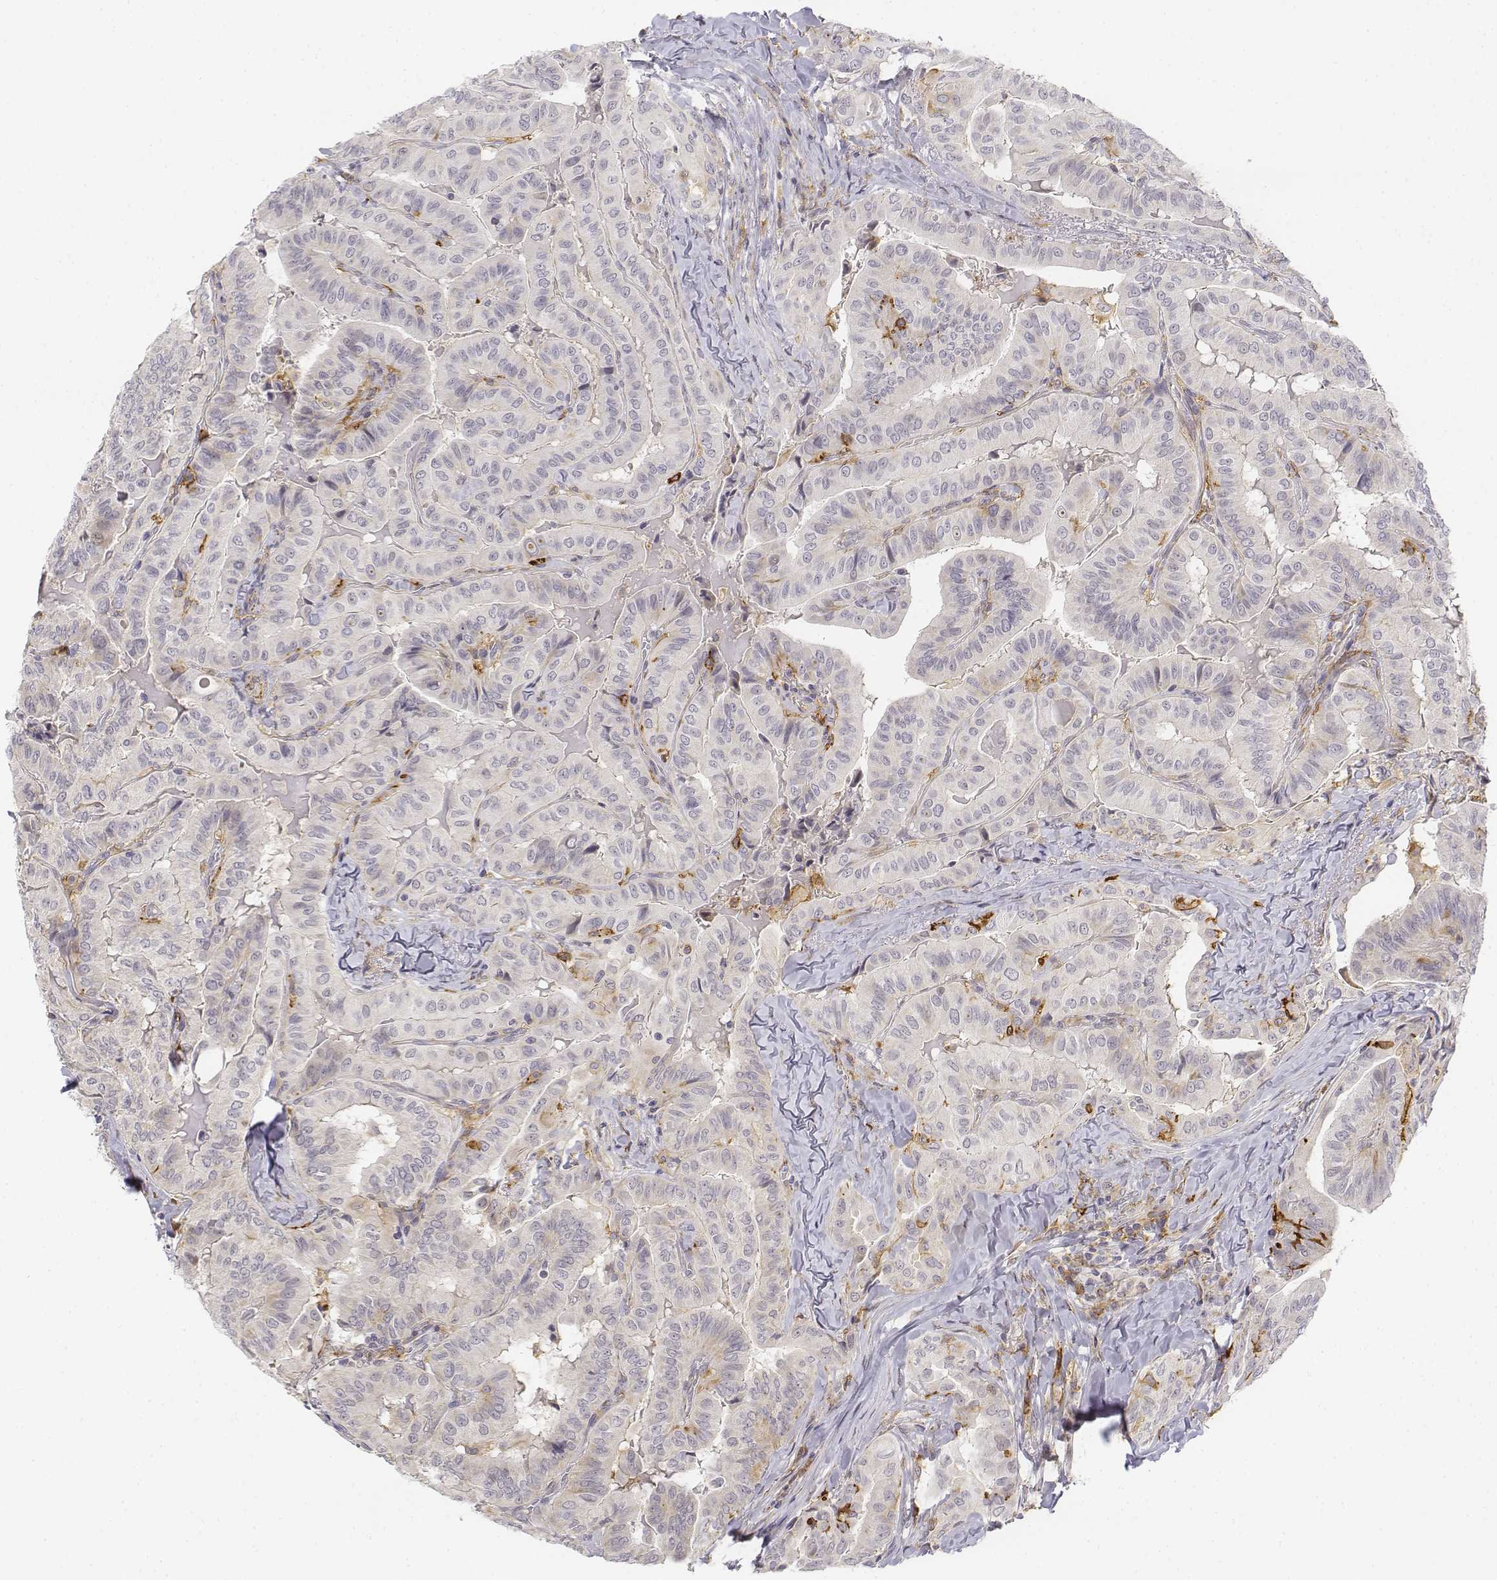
{"staining": {"intensity": "negative", "quantity": "none", "location": "none"}, "tissue": "thyroid cancer", "cell_type": "Tumor cells", "image_type": "cancer", "snomed": [{"axis": "morphology", "description": "Papillary adenocarcinoma, NOS"}, {"axis": "topography", "description": "Thyroid gland"}], "caption": "This is a image of immunohistochemistry staining of papillary adenocarcinoma (thyroid), which shows no staining in tumor cells.", "gene": "CD14", "patient": {"sex": "female", "age": 68}}